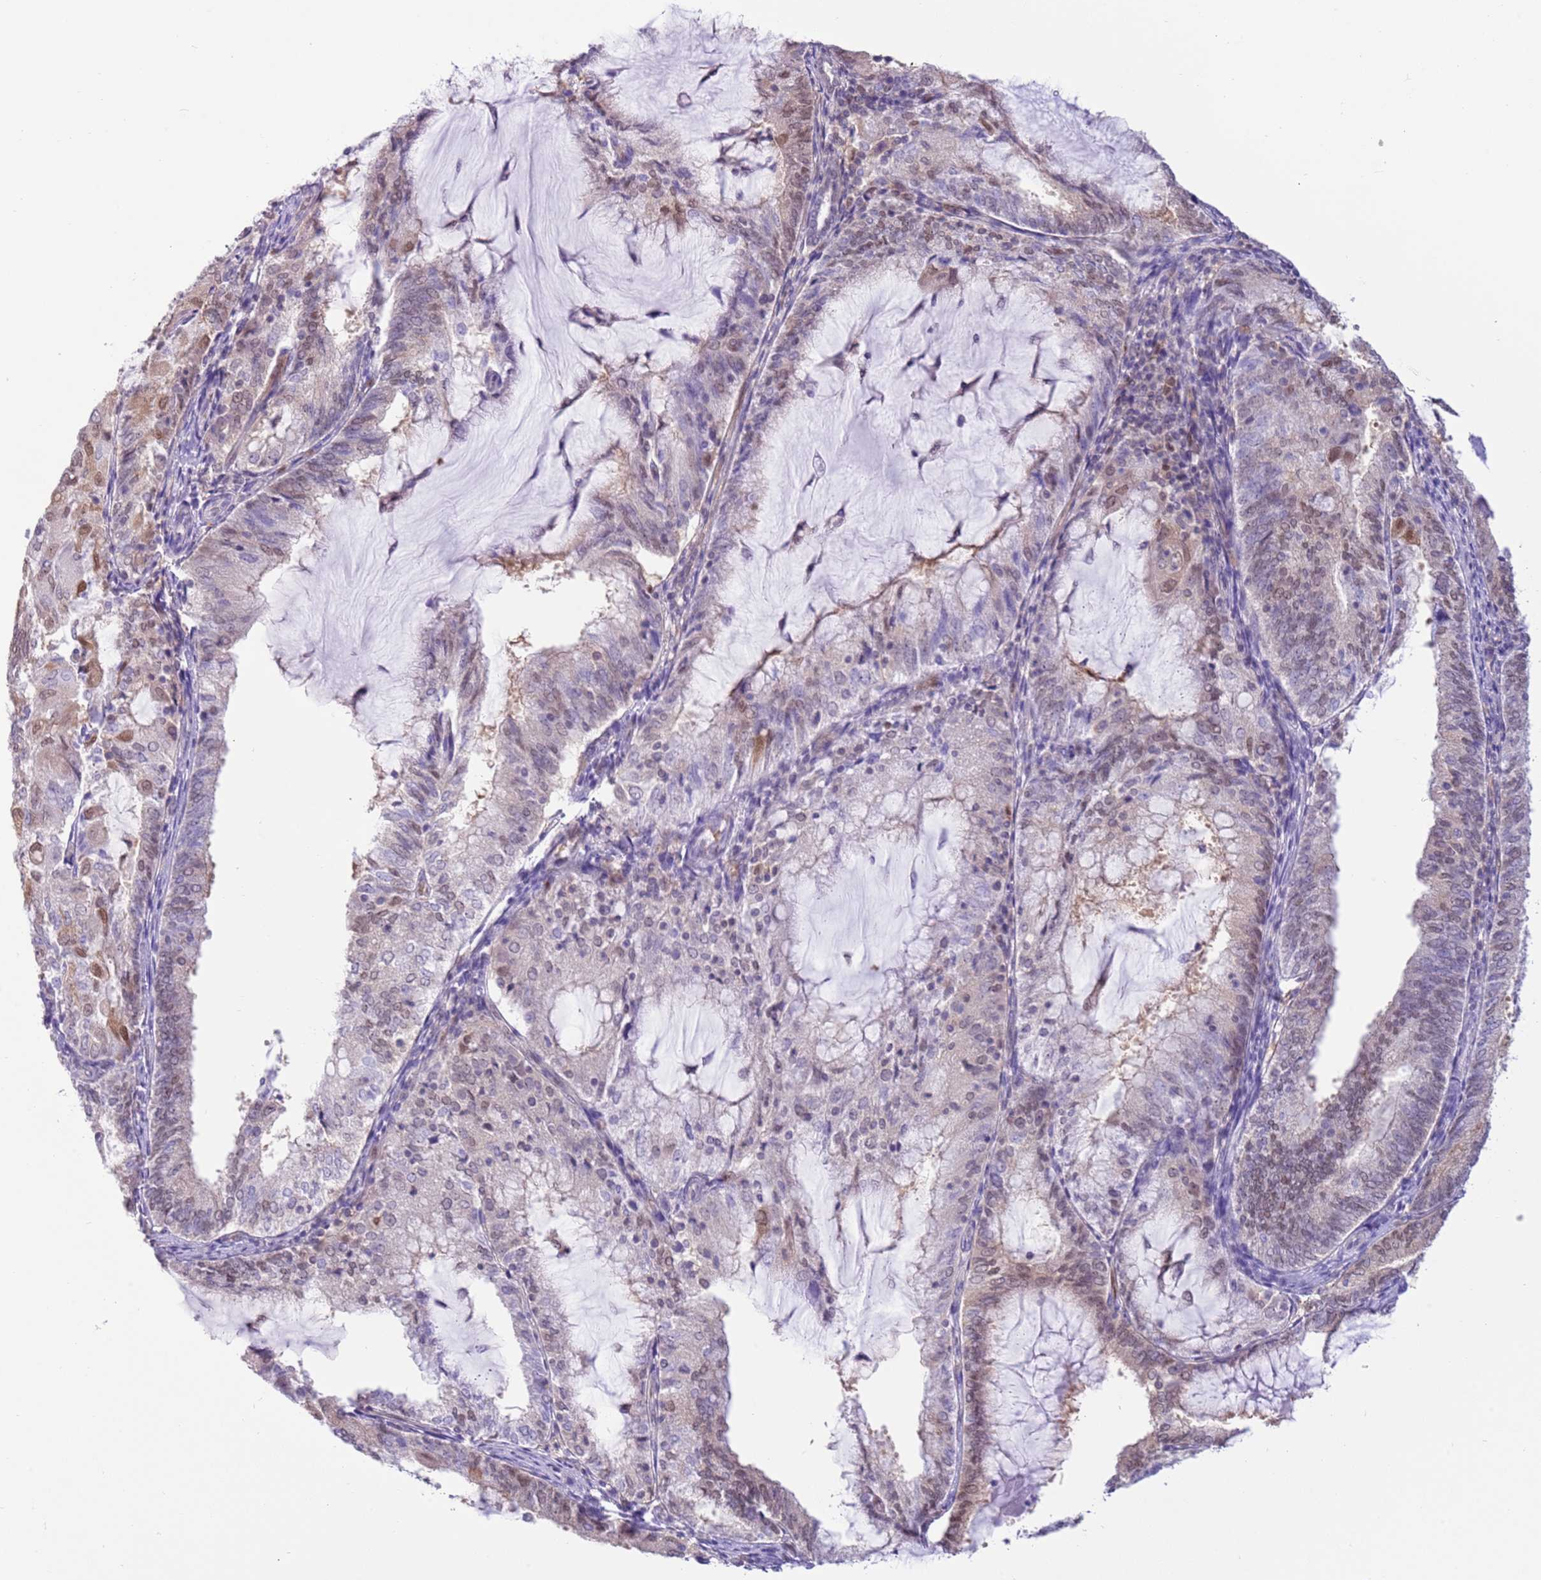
{"staining": {"intensity": "weak", "quantity": "25%-75%", "location": "cytoplasmic/membranous,nuclear"}, "tissue": "endometrial cancer", "cell_type": "Tumor cells", "image_type": "cancer", "snomed": [{"axis": "morphology", "description": "Adenocarcinoma, NOS"}, {"axis": "topography", "description": "Endometrium"}], "caption": "Immunohistochemistry of endometrial adenocarcinoma reveals low levels of weak cytoplasmic/membranous and nuclear positivity in approximately 25%-75% of tumor cells. The protein is stained brown, and the nuclei are stained in blue (DAB (3,3'-diaminobenzidine) IHC with brightfield microscopy, high magnification).", "gene": "DDI2", "patient": {"sex": "female", "age": 81}}